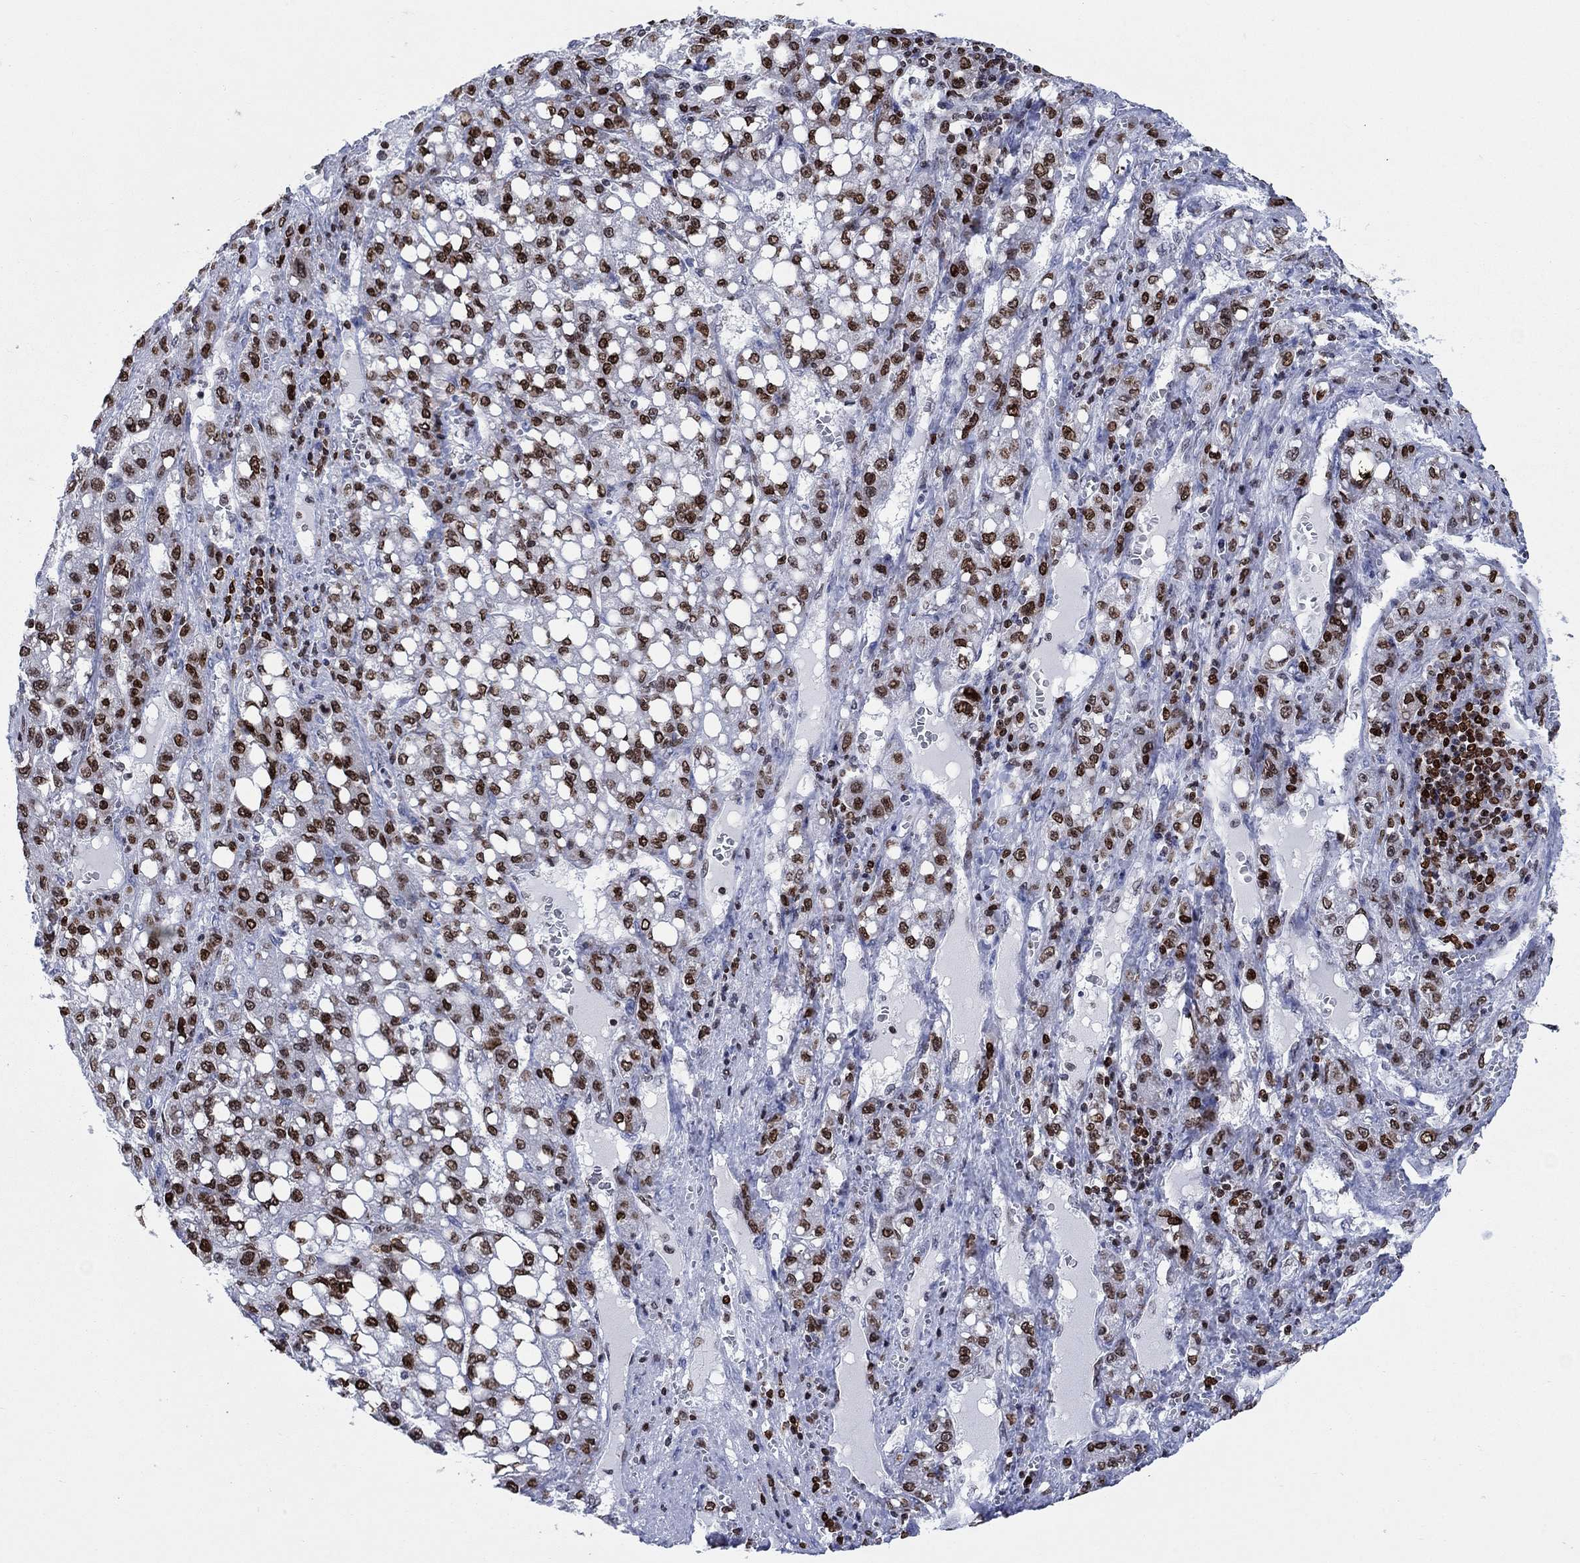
{"staining": {"intensity": "strong", "quantity": "25%-75%", "location": "nuclear"}, "tissue": "liver cancer", "cell_type": "Tumor cells", "image_type": "cancer", "snomed": [{"axis": "morphology", "description": "Carcinoma, Hepatocellular, NOS"}, {"axis": "topography", "description": "Liver"}], "caption": "This is an image of immunohistochemistry staining of hepatocellular carcinoma (liver), which shows strong staining in the nuclear of tumor cells.", "gene": "HMGA1", "patient": {"sex": "female", "age": 65}}